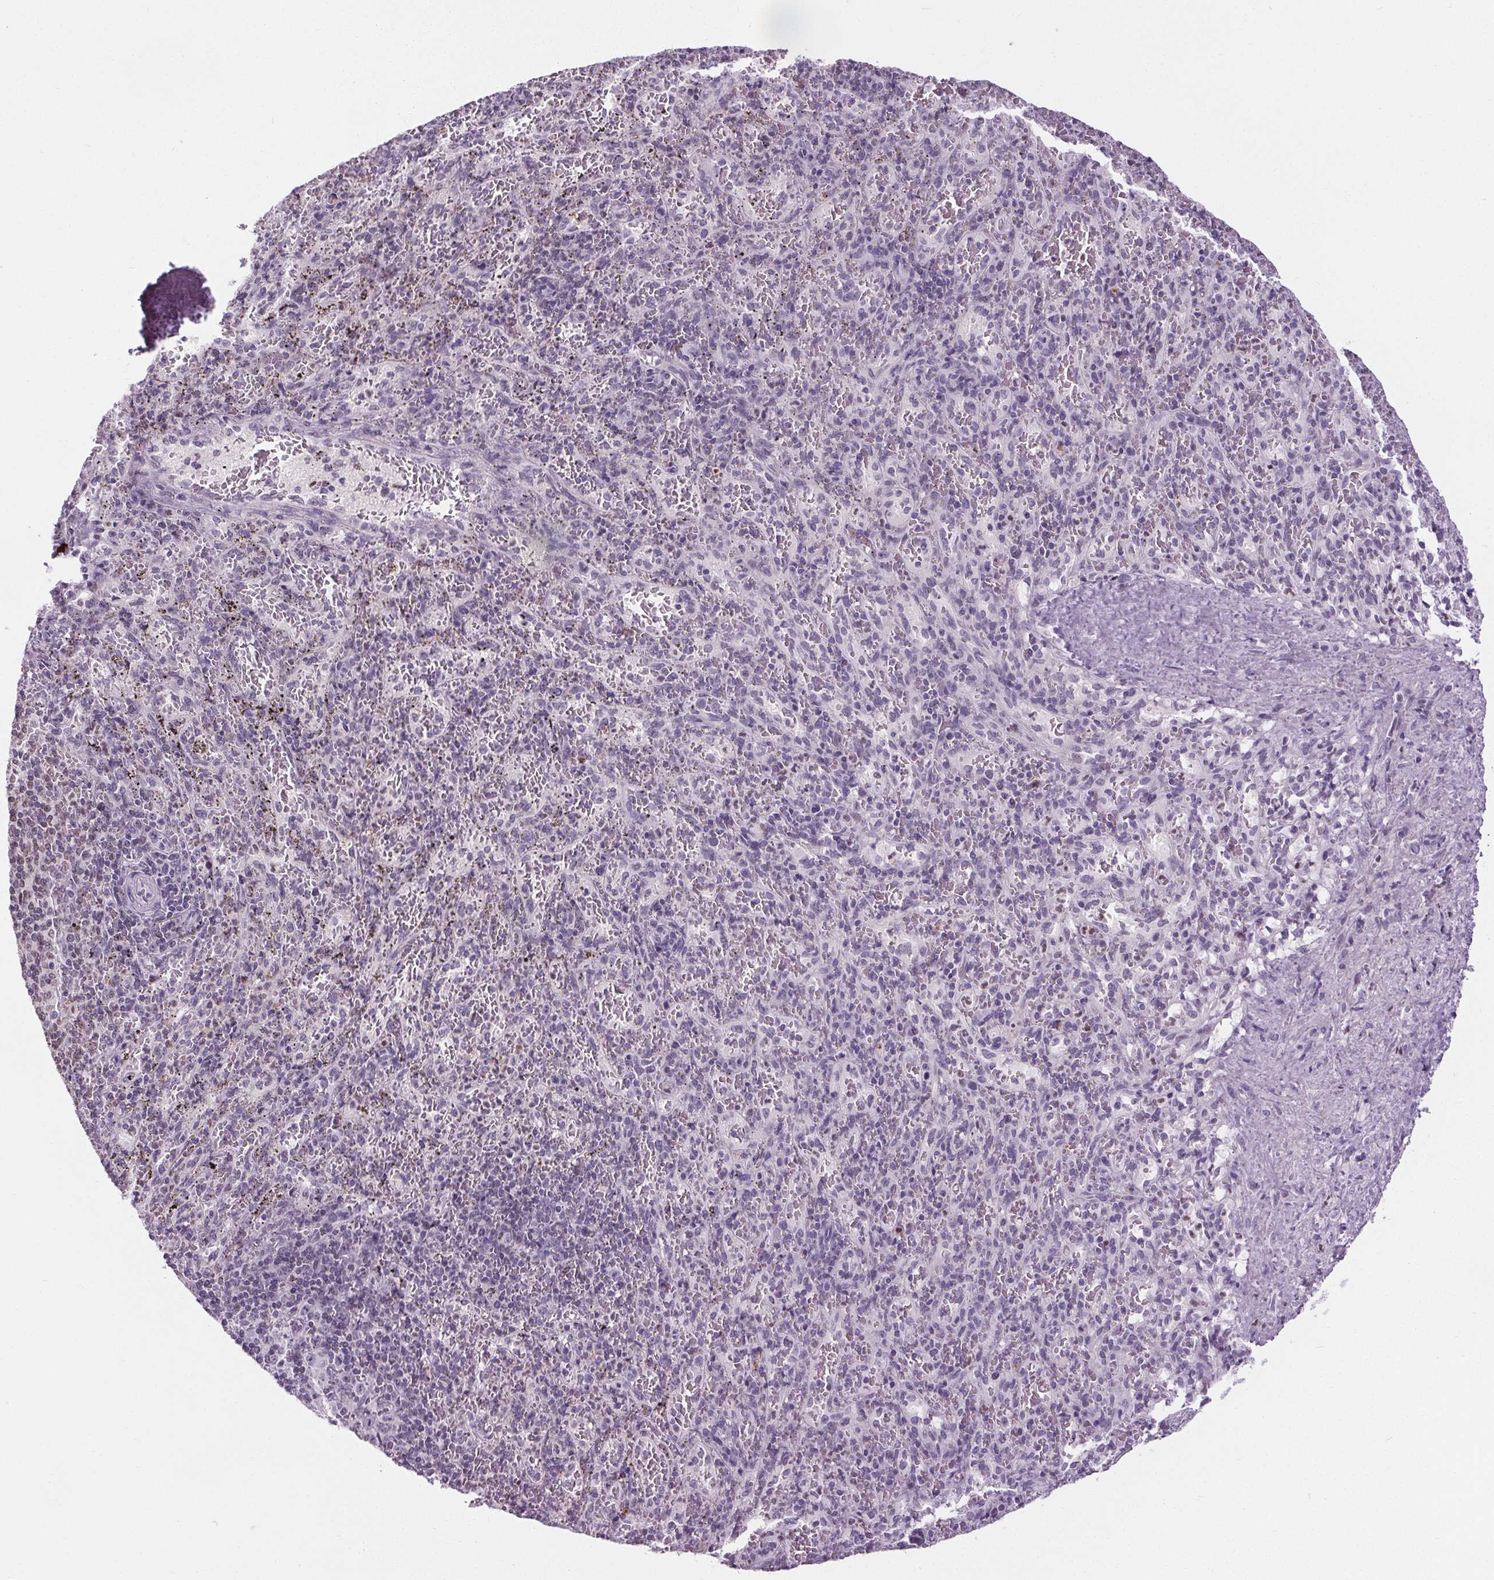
{"staining": {"intensity": "negative", "quantity": "none", "location": "none"}, "tissue": "spleen", "cell_type": "Cells in red pulp", "image_type": "normal", "snomed": [{"axis": "morphology", "description": "Normal tissue, NOS"}, {"axis": "topography", "description": "Spleen"}], "caption": "Cells in red pulp show no significant positivity in normal spleen.", "gene": "TMEM240", "patient": {"sex": "male", "age": 57}}